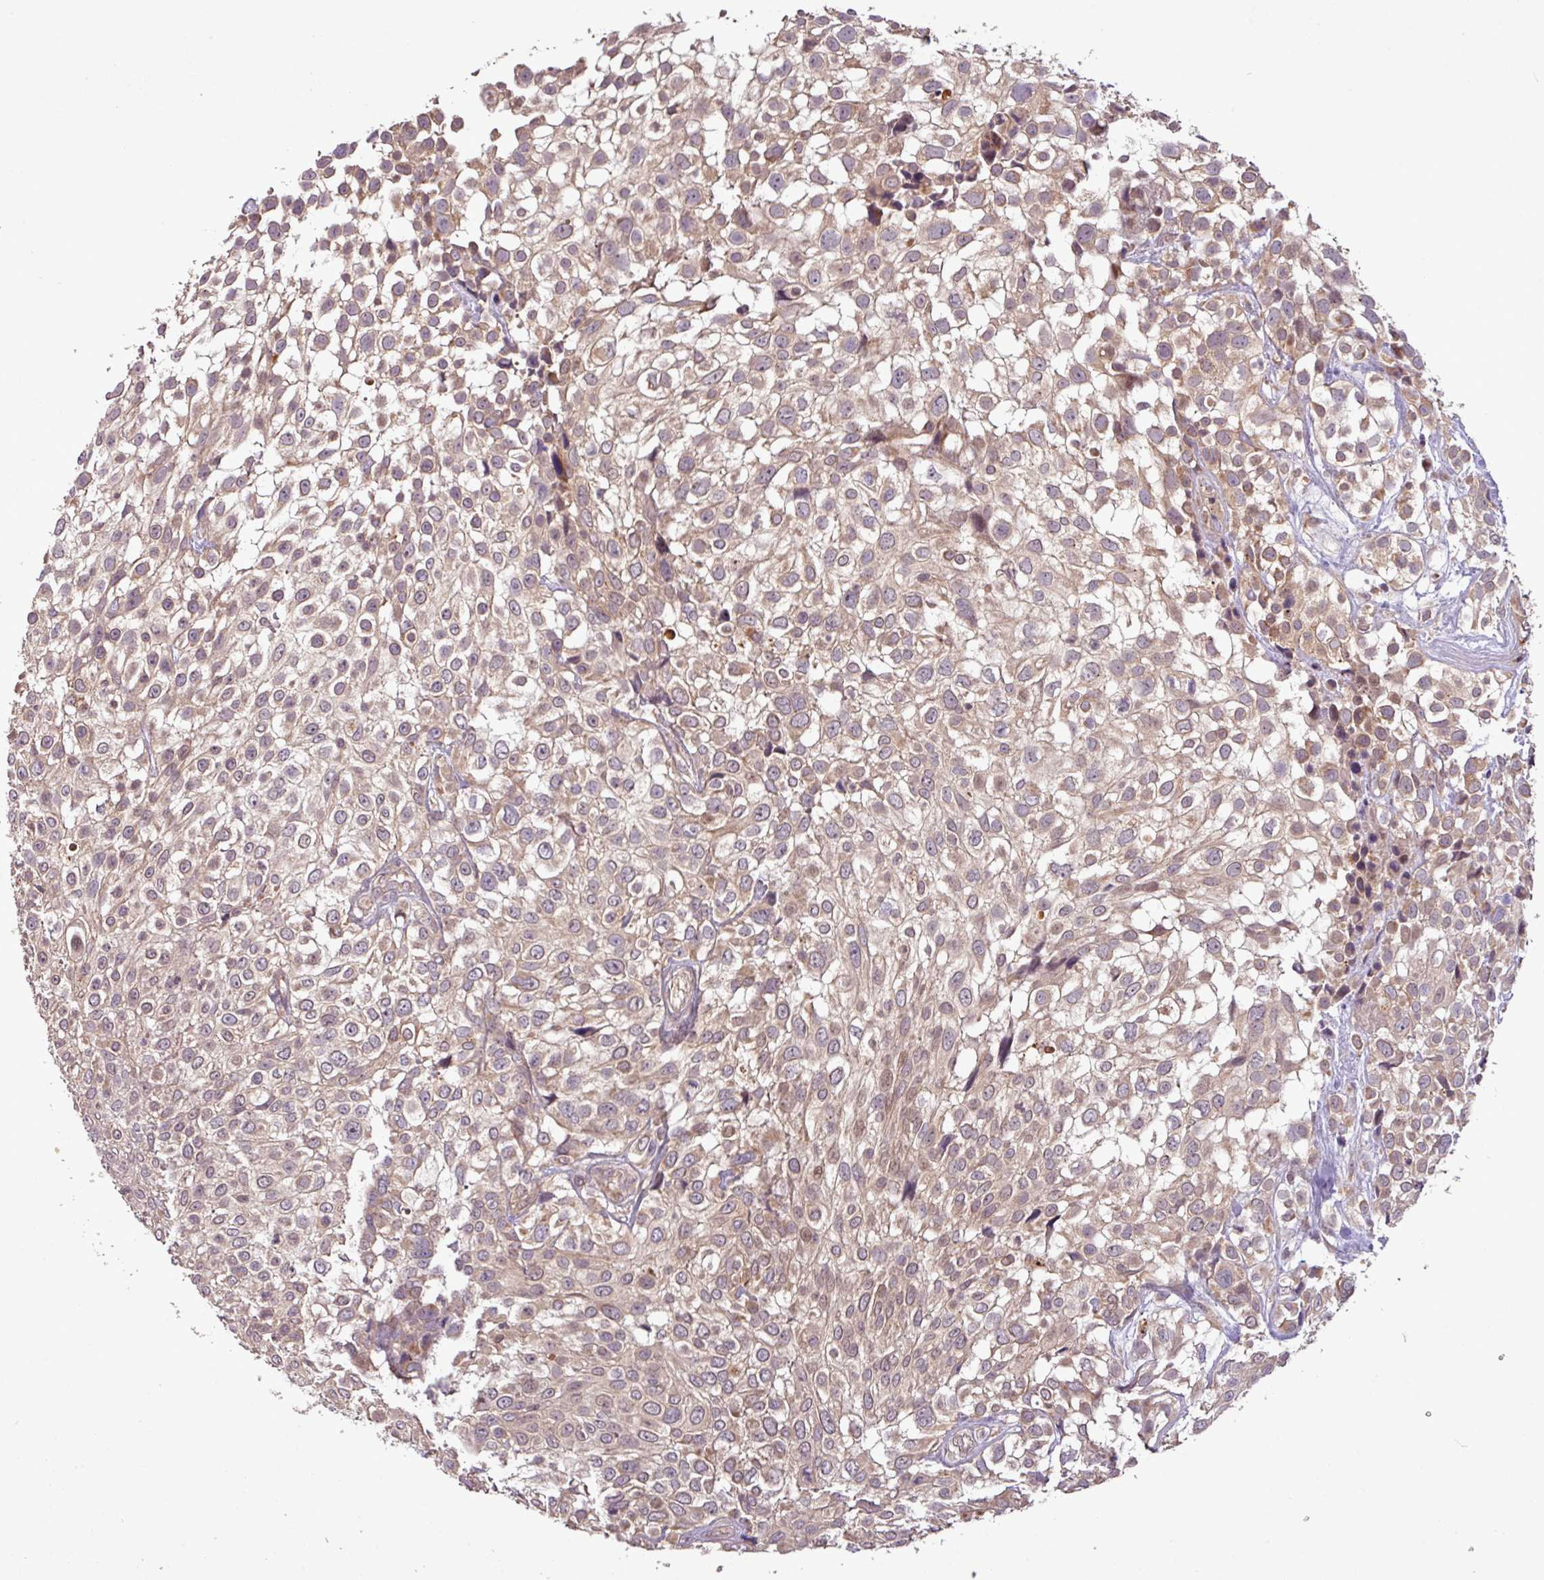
{"staining": {"intensity": "weak", "quantity": ">75%", "location": "cytoplasmic/membranous"}, "tissue": "urothelial cancer", "cell_type": "Tumor cells", "image_type": "cancer", "snomed": [{"axis": "morphology", "description": "Urothelial carcinoma, High grade"}, {"axis": "topography", "description": "Urinary bladder"}], "caption": "Immunohistochemical staining of human urothelial cancer reveals weak cytoplasmic/membranous protein expression in approximately >75% of tumor cells.", "gene": "YPEL3", "patient": {"sex": "male", "age": 56}}